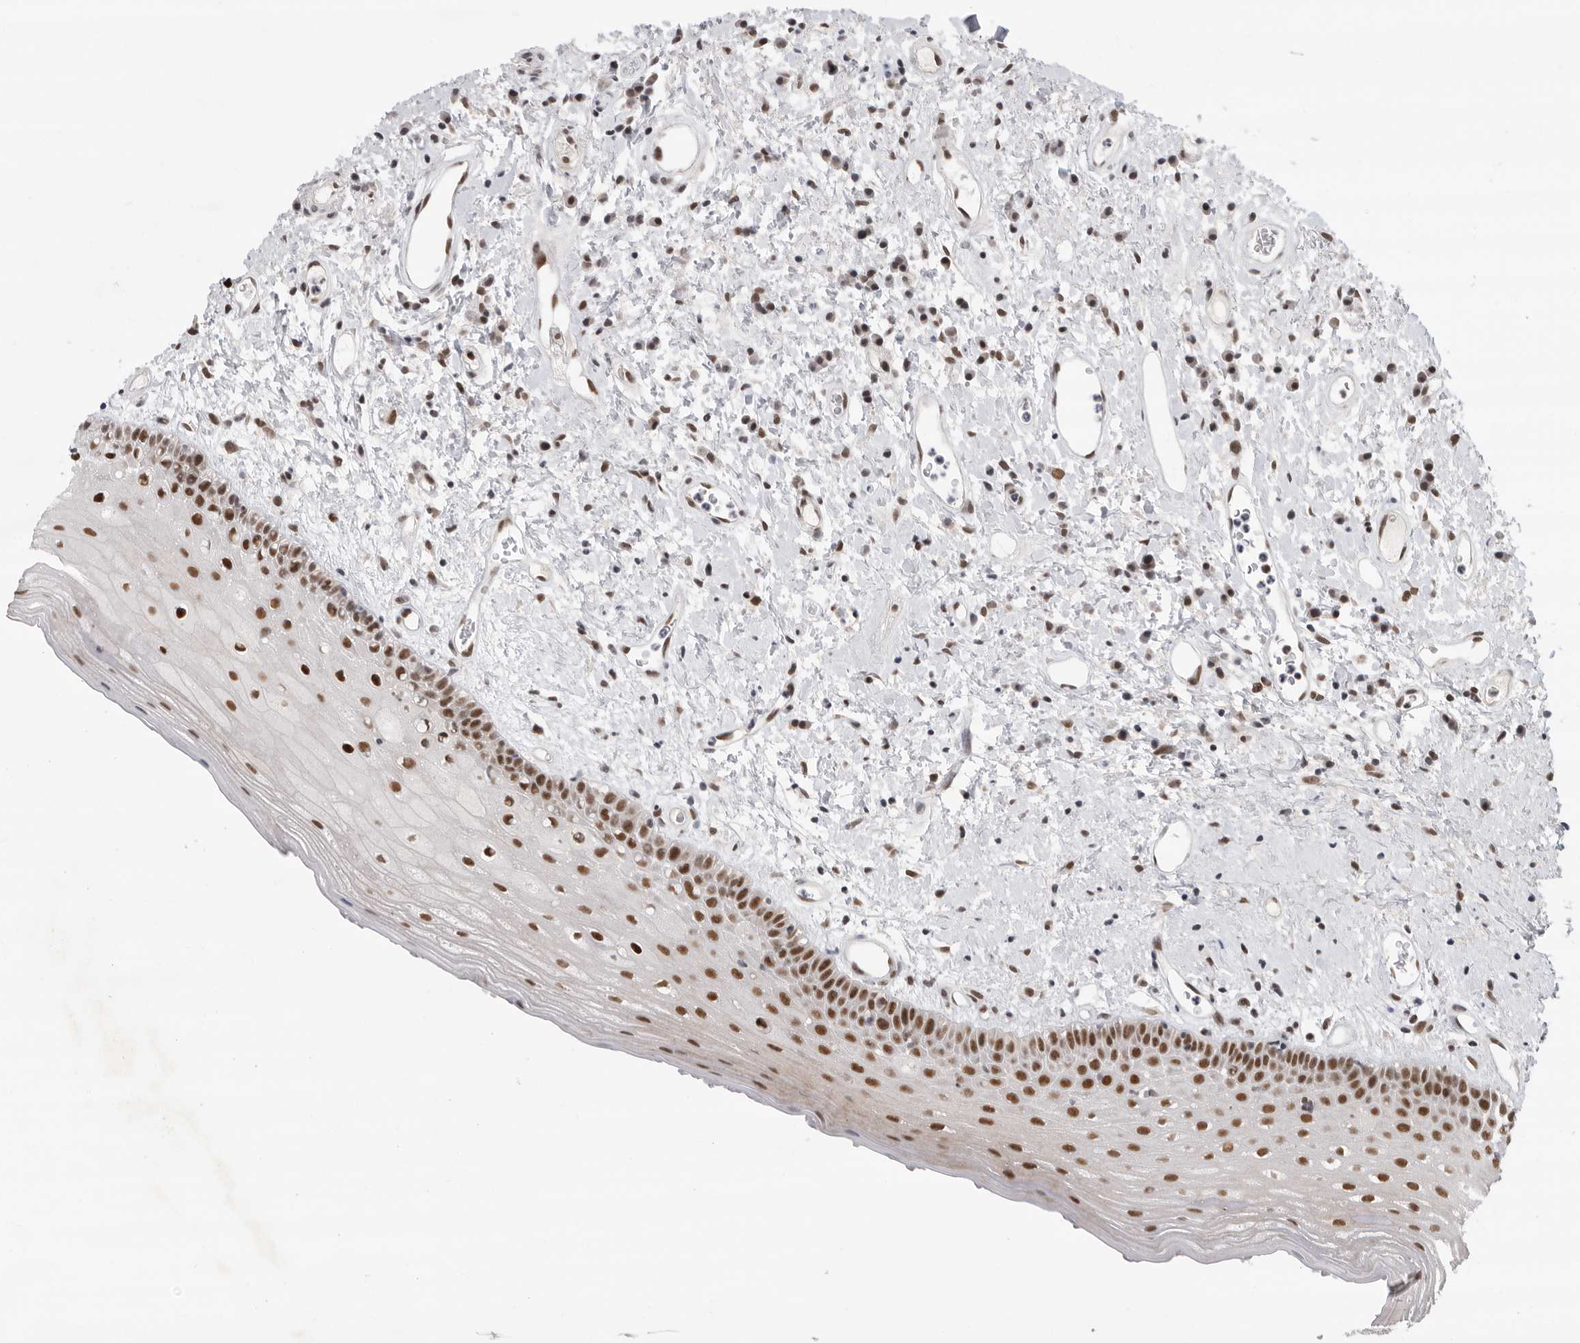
{"staining": {"intensity": "strong", "quantity": ">75%", "location": "cytoplasmic/membranous,nuclear"}, "tissue": "oral mucosa", "cell_type": "Squamous epithelial cells", "image_type": "normal", "snomed": [{"axis": "morphology", "description": "Normal tissue, NOS"}, {"axis": "topography", "description": "Oral tissue"}], "caption": "This micrograph shows immunohistochemistry (IHC) staining of benign human oral mucosa, with high strong cytoplasmic/membranous,nuclear positivity in approximately >75% of squamous epithelial cells.", "gene": "ZNF830", "patient": {"sex": "female", "age": 76}}